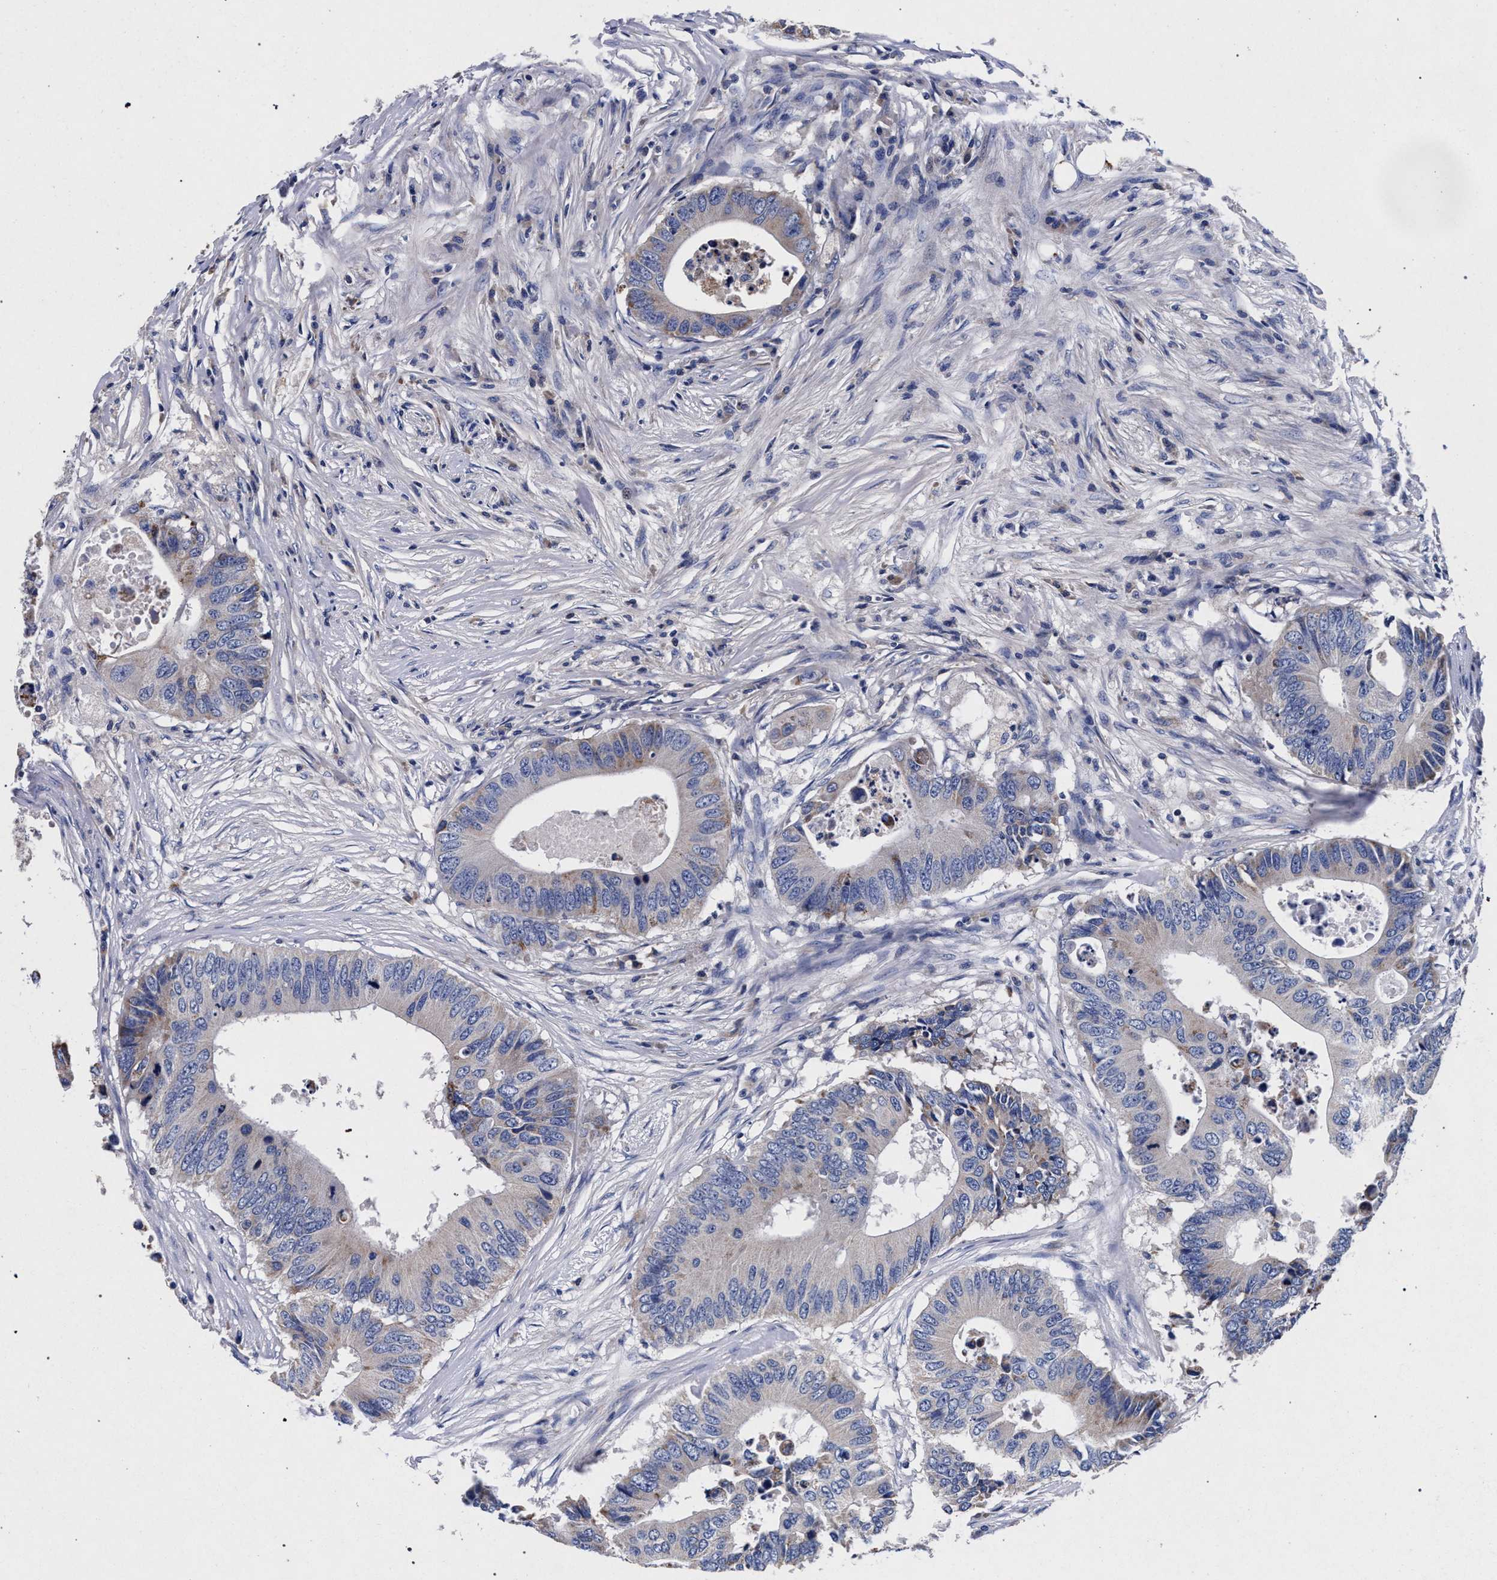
{"staining": {"intensity": "negative", "quantity": "none", "location": "none"}, "tissue": "colorectal cancer", "cell_type": "Tumor cells", "image_type": "cancer", "snomed": [{"axis": "morphology", "description": "Adenocarcinoma, NOS"}, {"axis": "topography", "description": "Colon"}], "caption": "IHC image of colorectal cancer stained for a protein (brown), which demonstrates no expression in tumor cells.", "gene": "HSD17B14", "patient": {"sex": "male", "age": 71}}